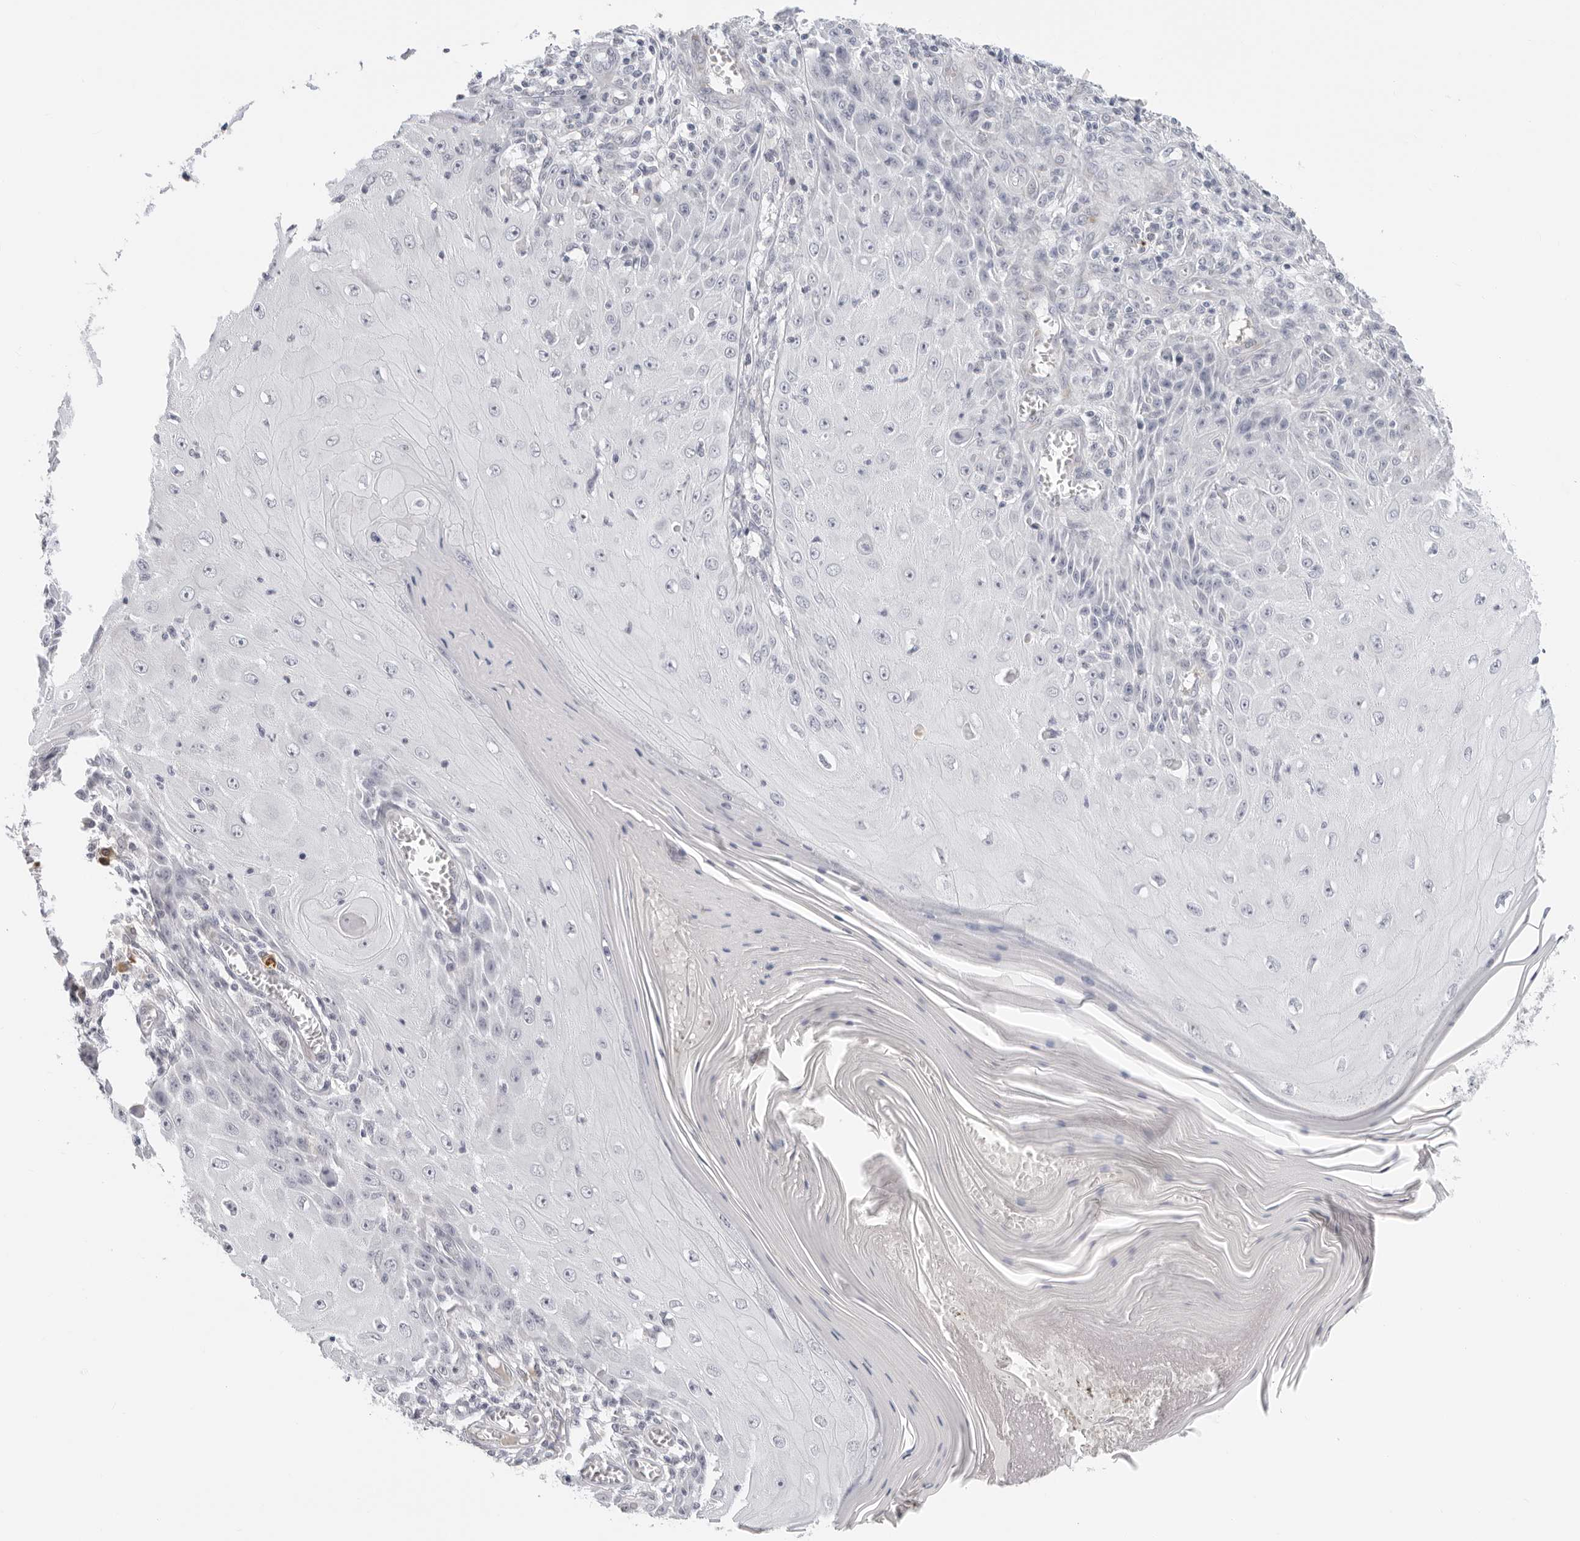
{"staining": {"intensity": "negative", "quantity": "none", "location": "none"}, "tissue": "skin cancer", "cell_type": "Tumor cells", "image_type": "cancer", "snomed": [{"axis": "morphology", "description": "Squamous cell carcinoma, NOS"}, {"axis": "topography", "description": "Skin"}], "caption": "Immunohistochemical staining of skin cancer (squamous cell carcinoma) displays no significant staining in tumor cells. (Stains: DAB (3,3'-diaminobenzidine) immunohistochemistry (IHC) with hematoxylin counter stain, Microscopy: brightfield microscopy at high magnification).", "gene": "EDN2", "patient": {"sex": "female", "age": 73}}